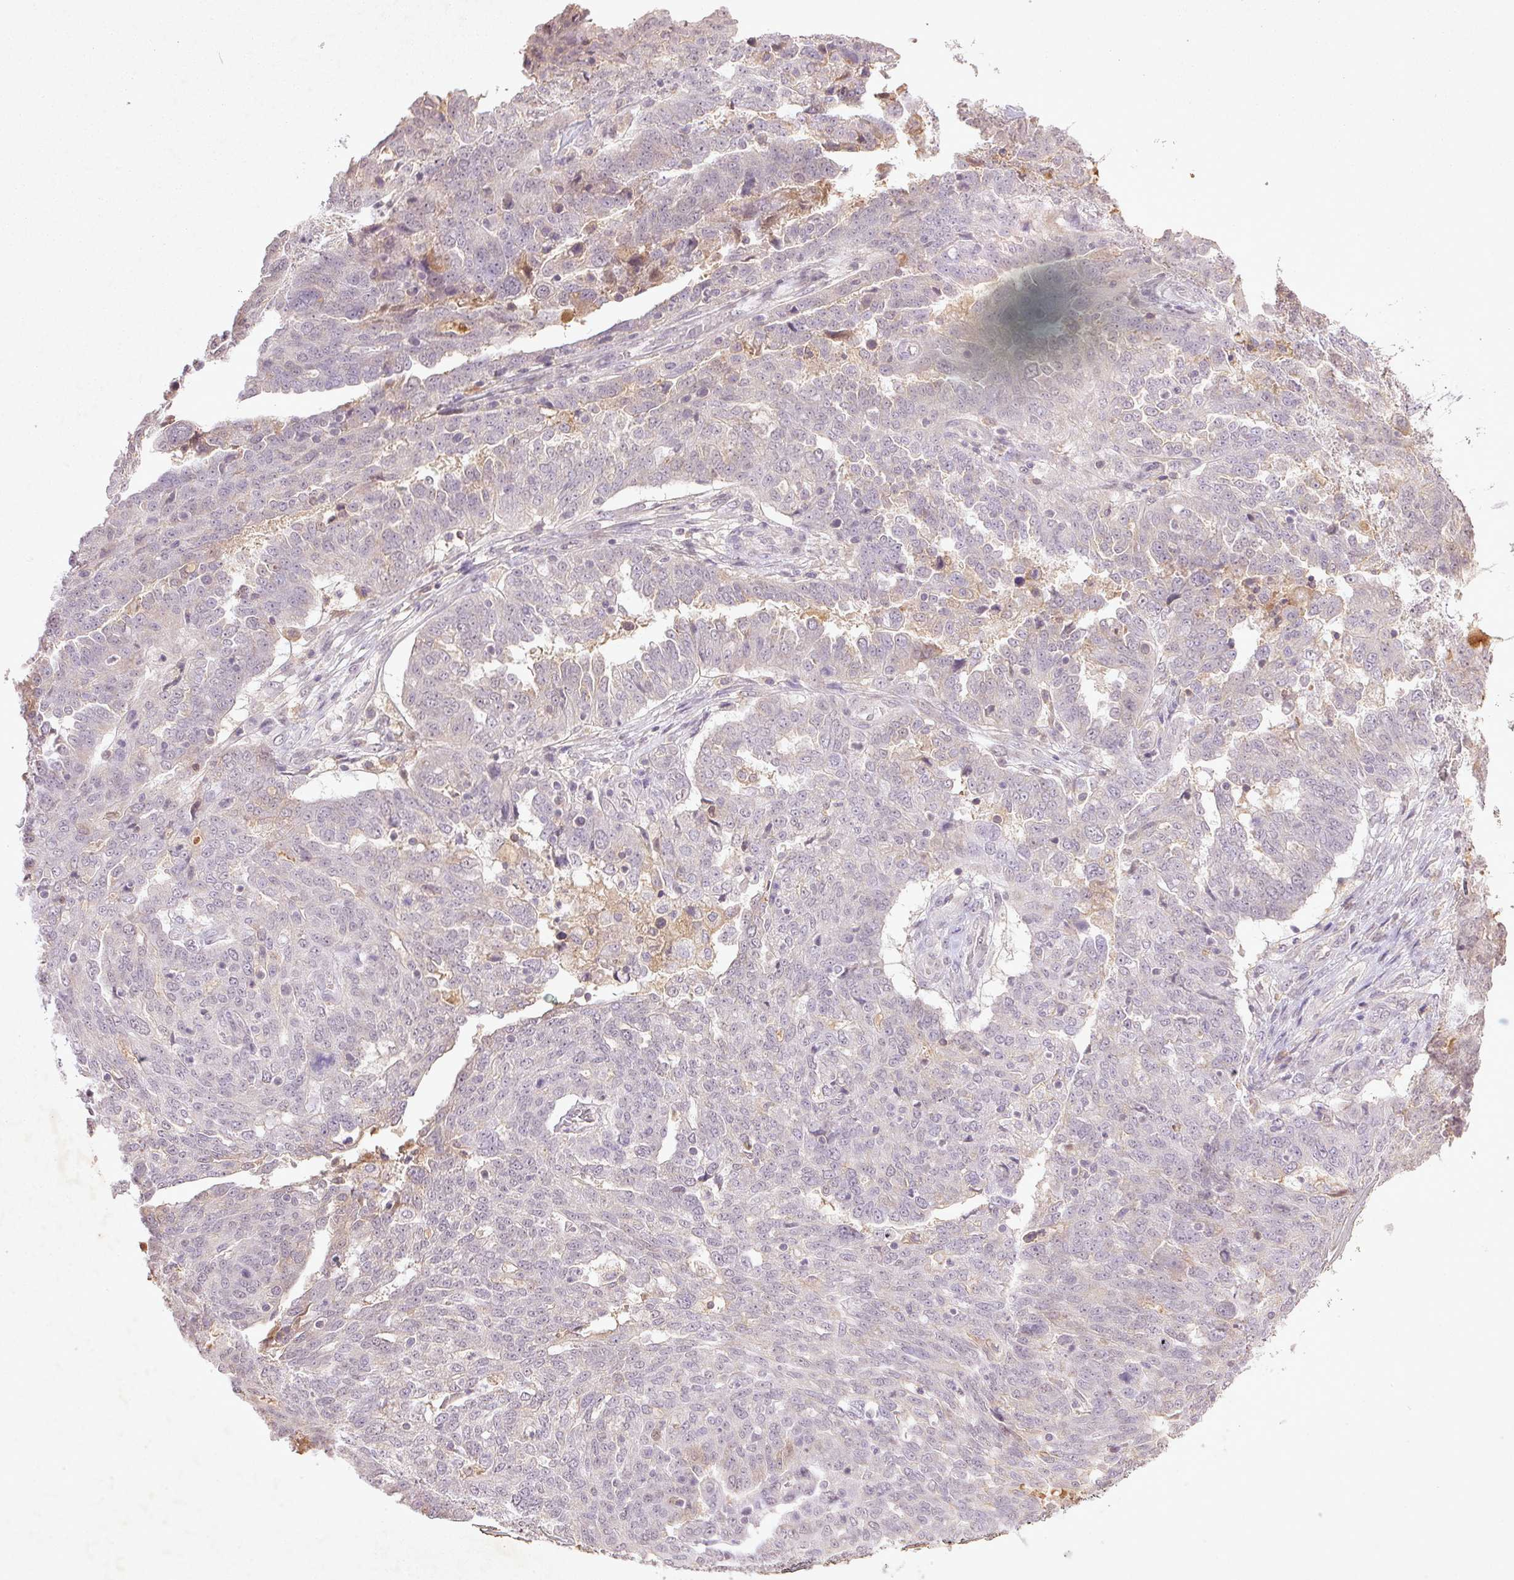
{"staining": {"intensity": "negative", "quantity": "none", "location": "none"}, "tissue": "ovarian cancer", "cell_type": "Tumor cells", "image_type": "cancer", "snomed": [{"axis": "morphology", "description": "Cystadenocarcinoma, serous, NOS"}, {"axis": "topography", "description": "Ovary"}], "caption": "Tumor cells show no significant positivity in ovarian cancer. (DAB (3,3'-diaminobenzidine) immunohistochemistry (IHC) with hematoxylin counter stain).", "gene": "FAM168B", "patient": {"sex": "female", "age": 67}}